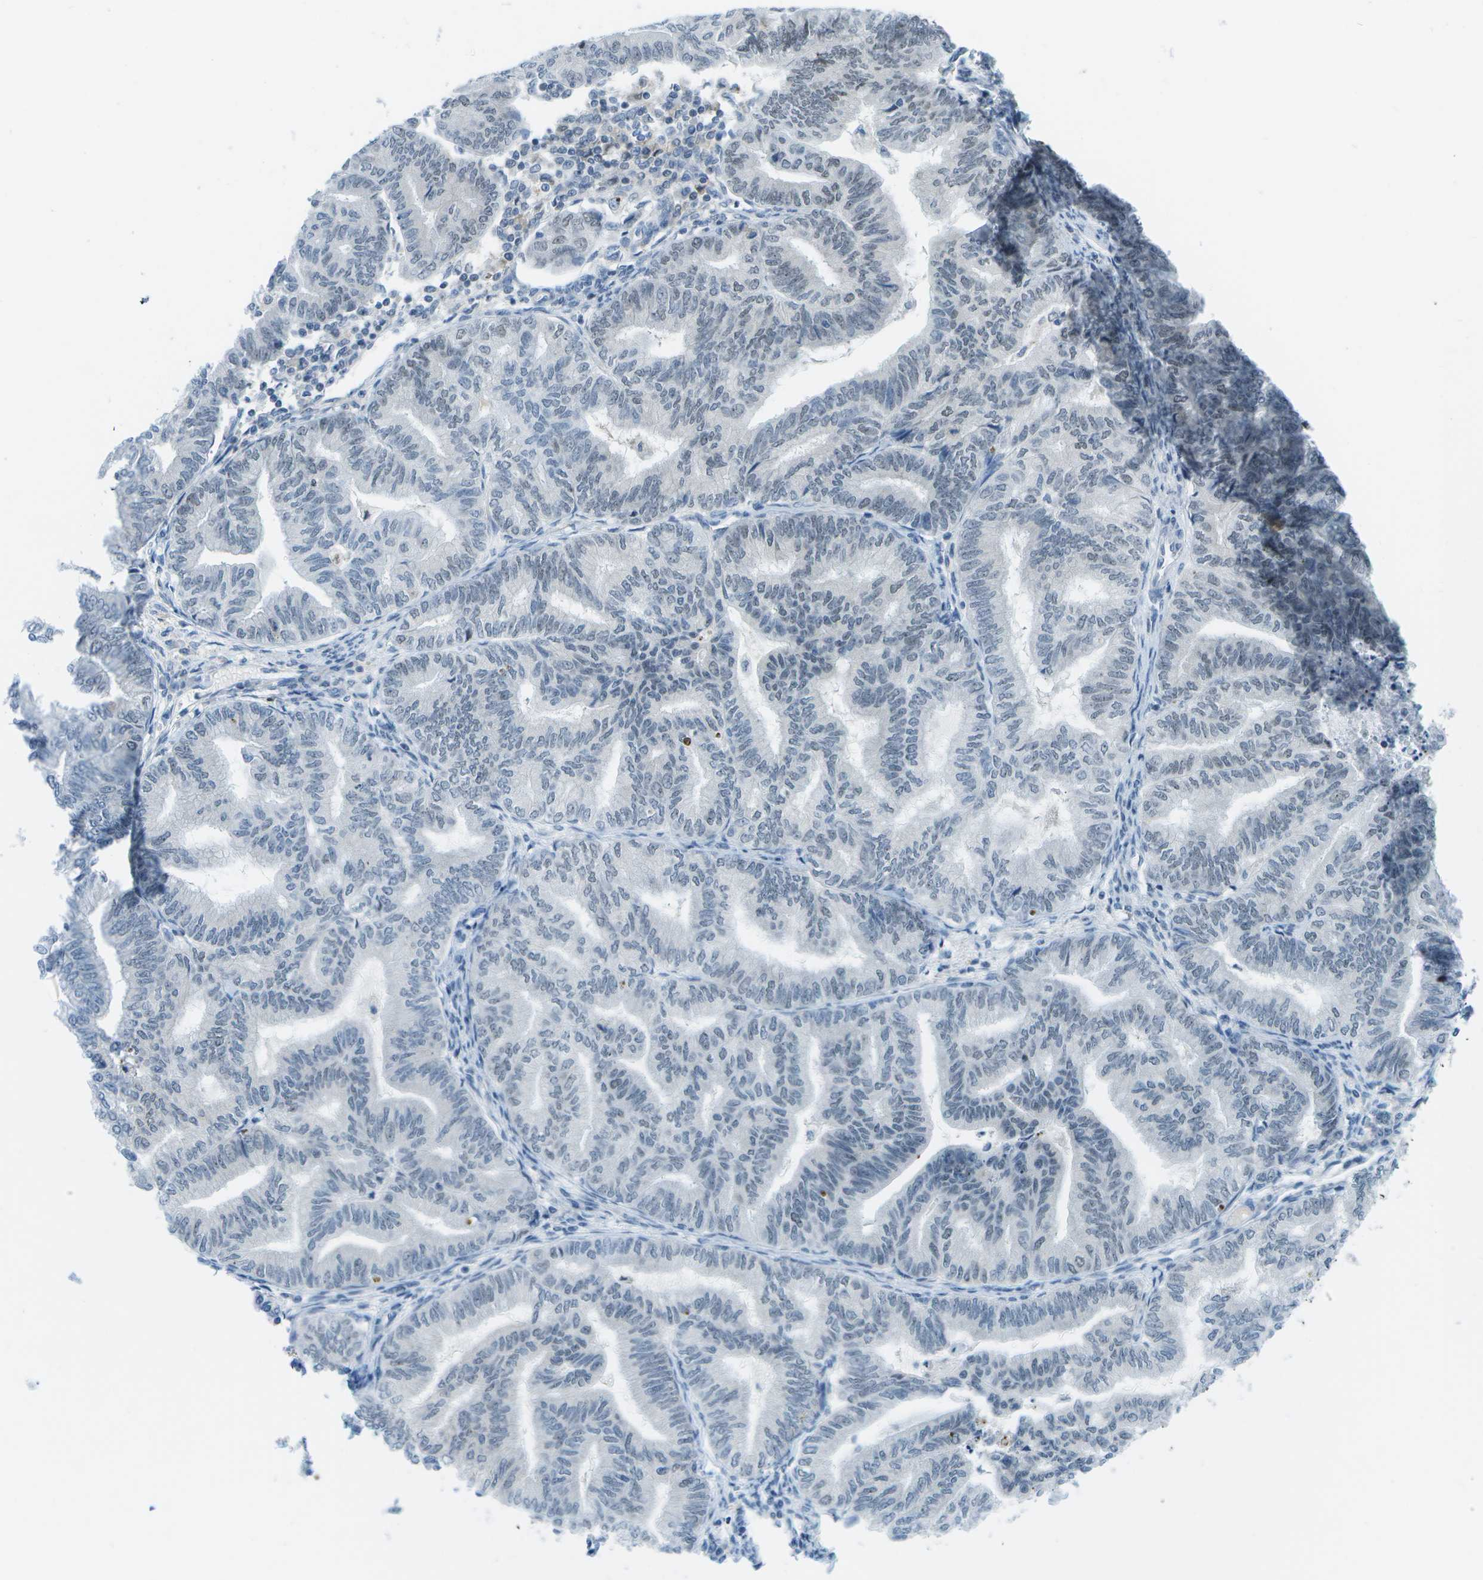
{"staining": {"intensity": "weak", "quantity": "<25%", "location": "nuclear"}, "tissue": "endometrial cancer", "cell_type": "Tumor cells", "image_type": "cancer", "snomed": [{"axis": "morphology", "description": "Adenocarcinoma, NOS"}, {"axis": "topography", "description": "Endometrium"}], "caption": "Human endometrial cancer stained for a protein using immunohistochemistry (IHC) displays no staining in tumor cells.", "gene": "PITHD1", "patient": {"sex": "female", "age": 79}}